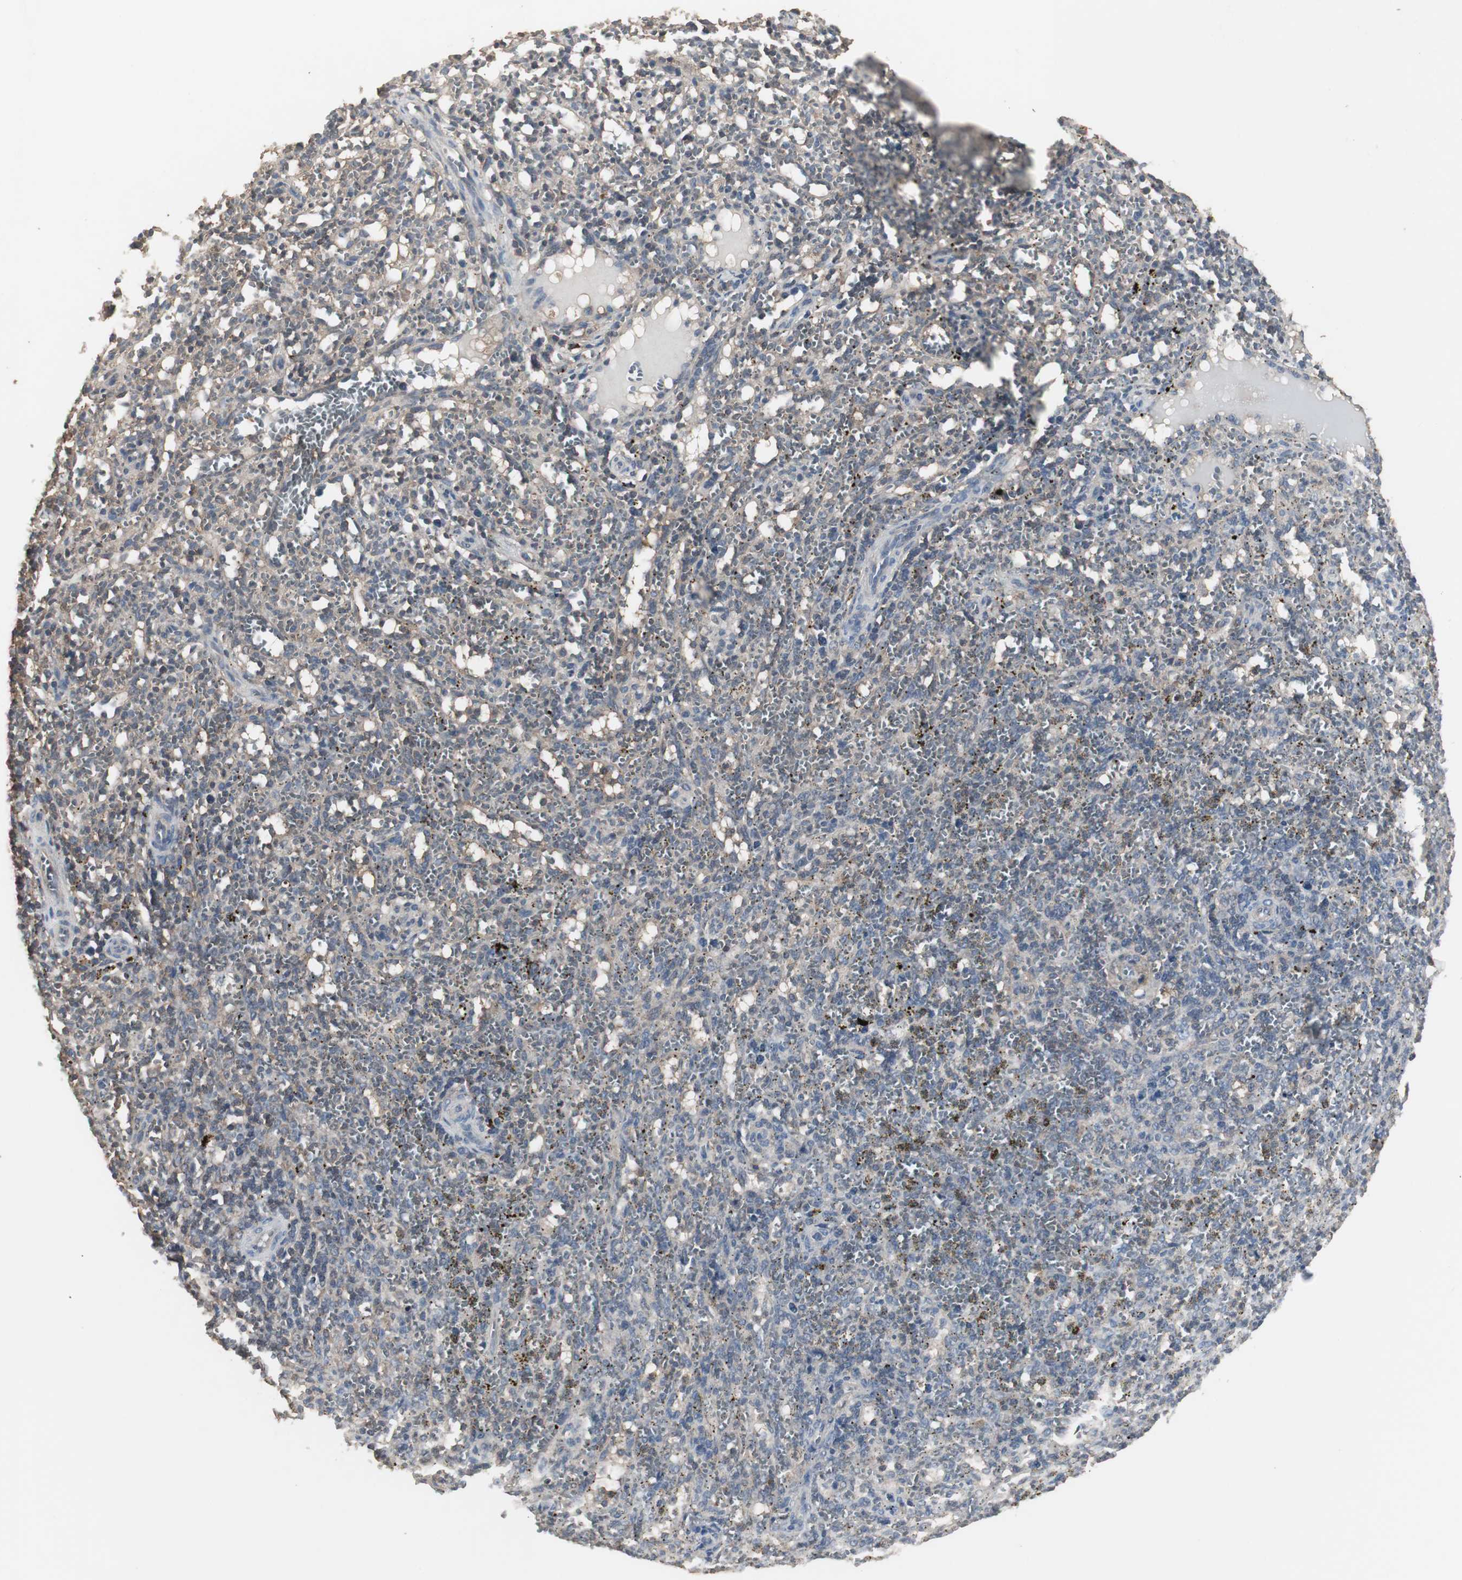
{"staining": {"intensity": "moderate", "quantity": "25%-75%", "location": "cytoplasmic/membranous"}, "tissue": "spleen", "cell_type": "Cells in red pulp", "image_type": "normal", "snomed": [{"axis": "morphology", "description": "Normal tissue, NOS"}, {"axis": "topography", "description": "Spleen"}], "caption": "Immunohistochemistry (IHC) photomicrograph of unremarkable human spleen stained for a protein (brown), which reveals medium levels of moderate cytoplasmic/membranous staining in approximately 25%-75% of cells in red pulp.", "gene": "HPRT1", "patient": {"sex": "female", "age": 10}}